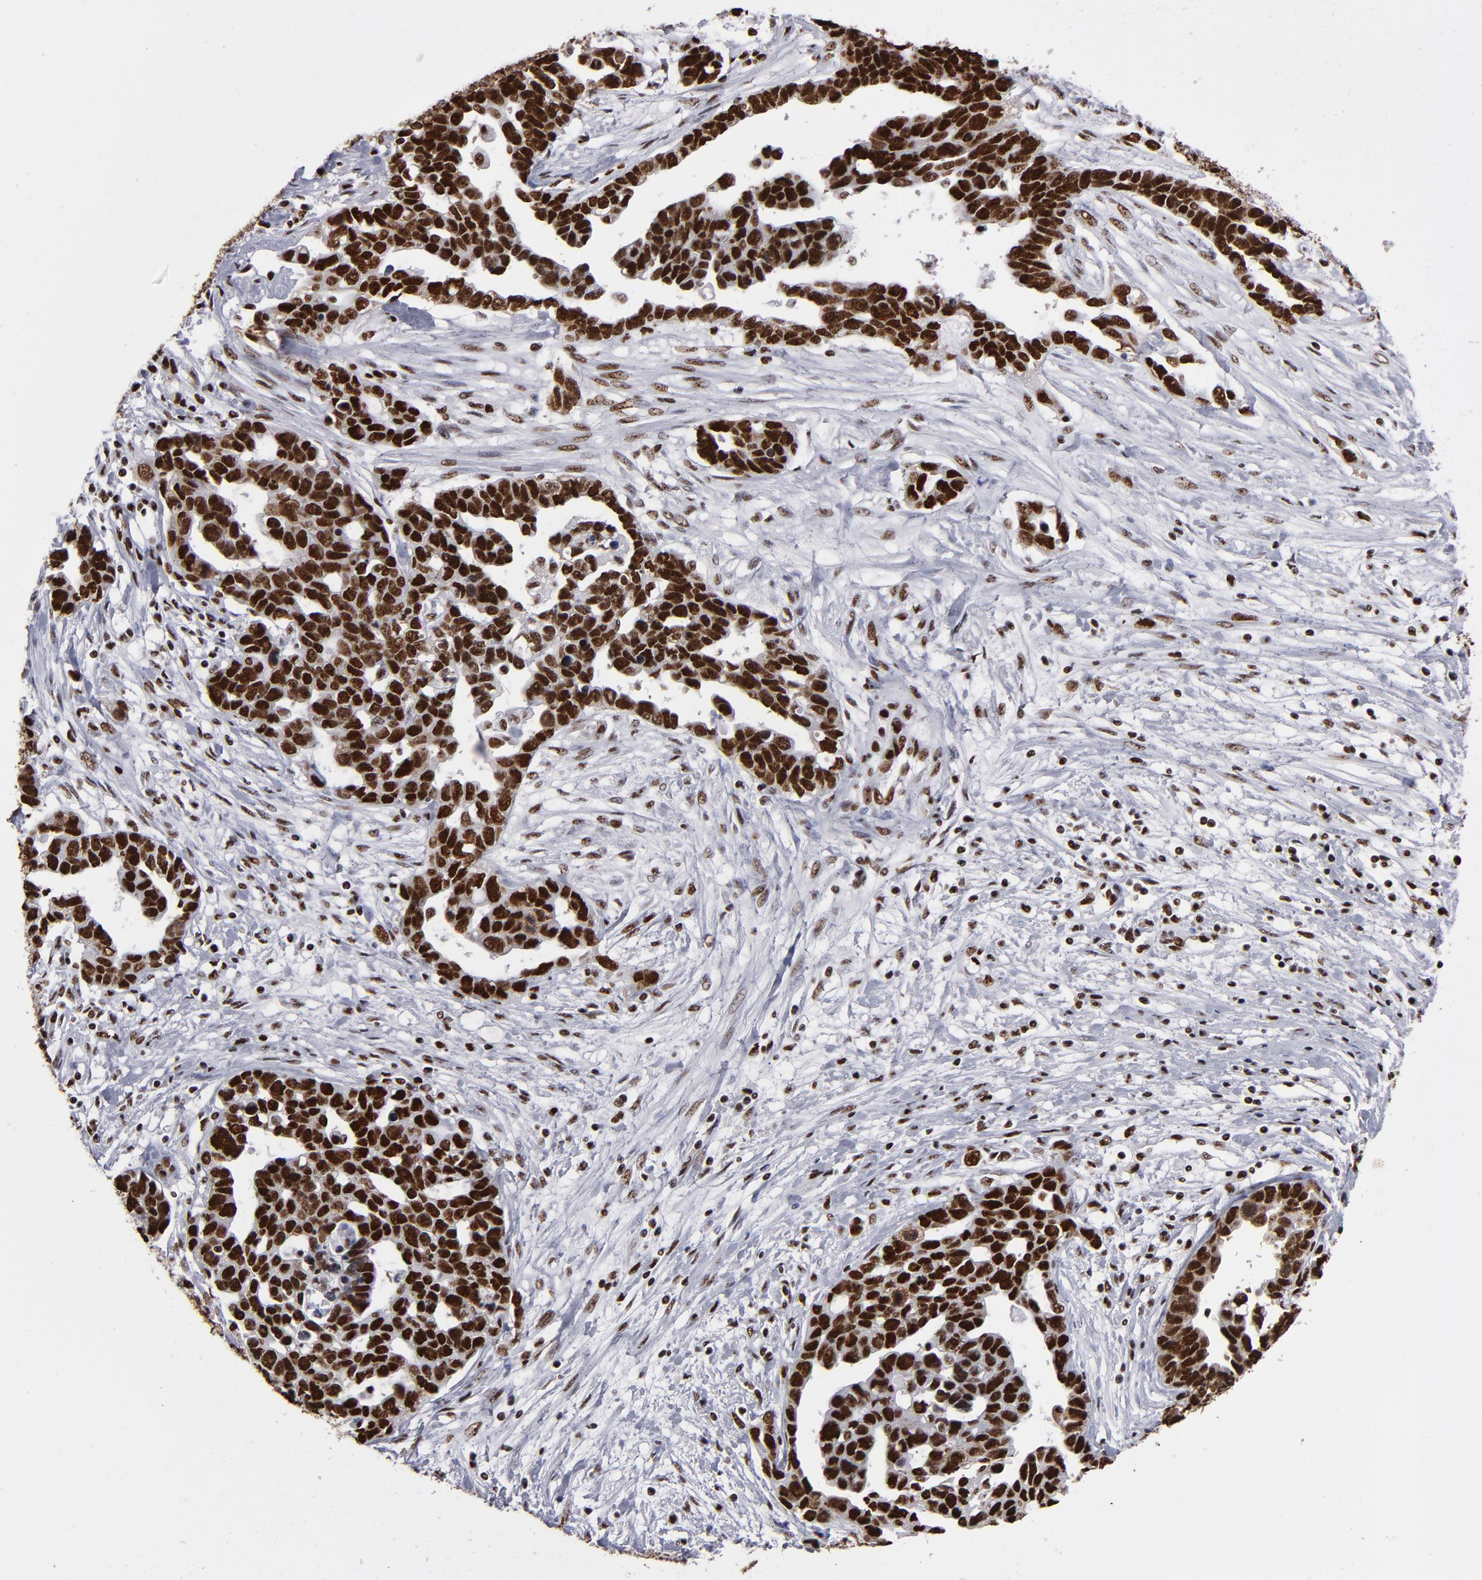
{"staining": {"intensity": "strong", "quantity": ">75%", "location": "nuclear"}, "tissue": "ovarian cancer", "cell_type": "Tumor cells", "image_type": "cancer", "snomed": [{"axis": "morphology", "description": "Cystadenocarcinoma, serous, NOS"}, {"axis": "topography", "description": "Ovary"}], "caption": "Protein expression analysis of human ovarian cancer (serous cystadenocarcinoma) reveals strong nuclear expression in about >75% of tumor cells.", "gene": "MRE11", "patient": {"sex": "female", "age": 54}}